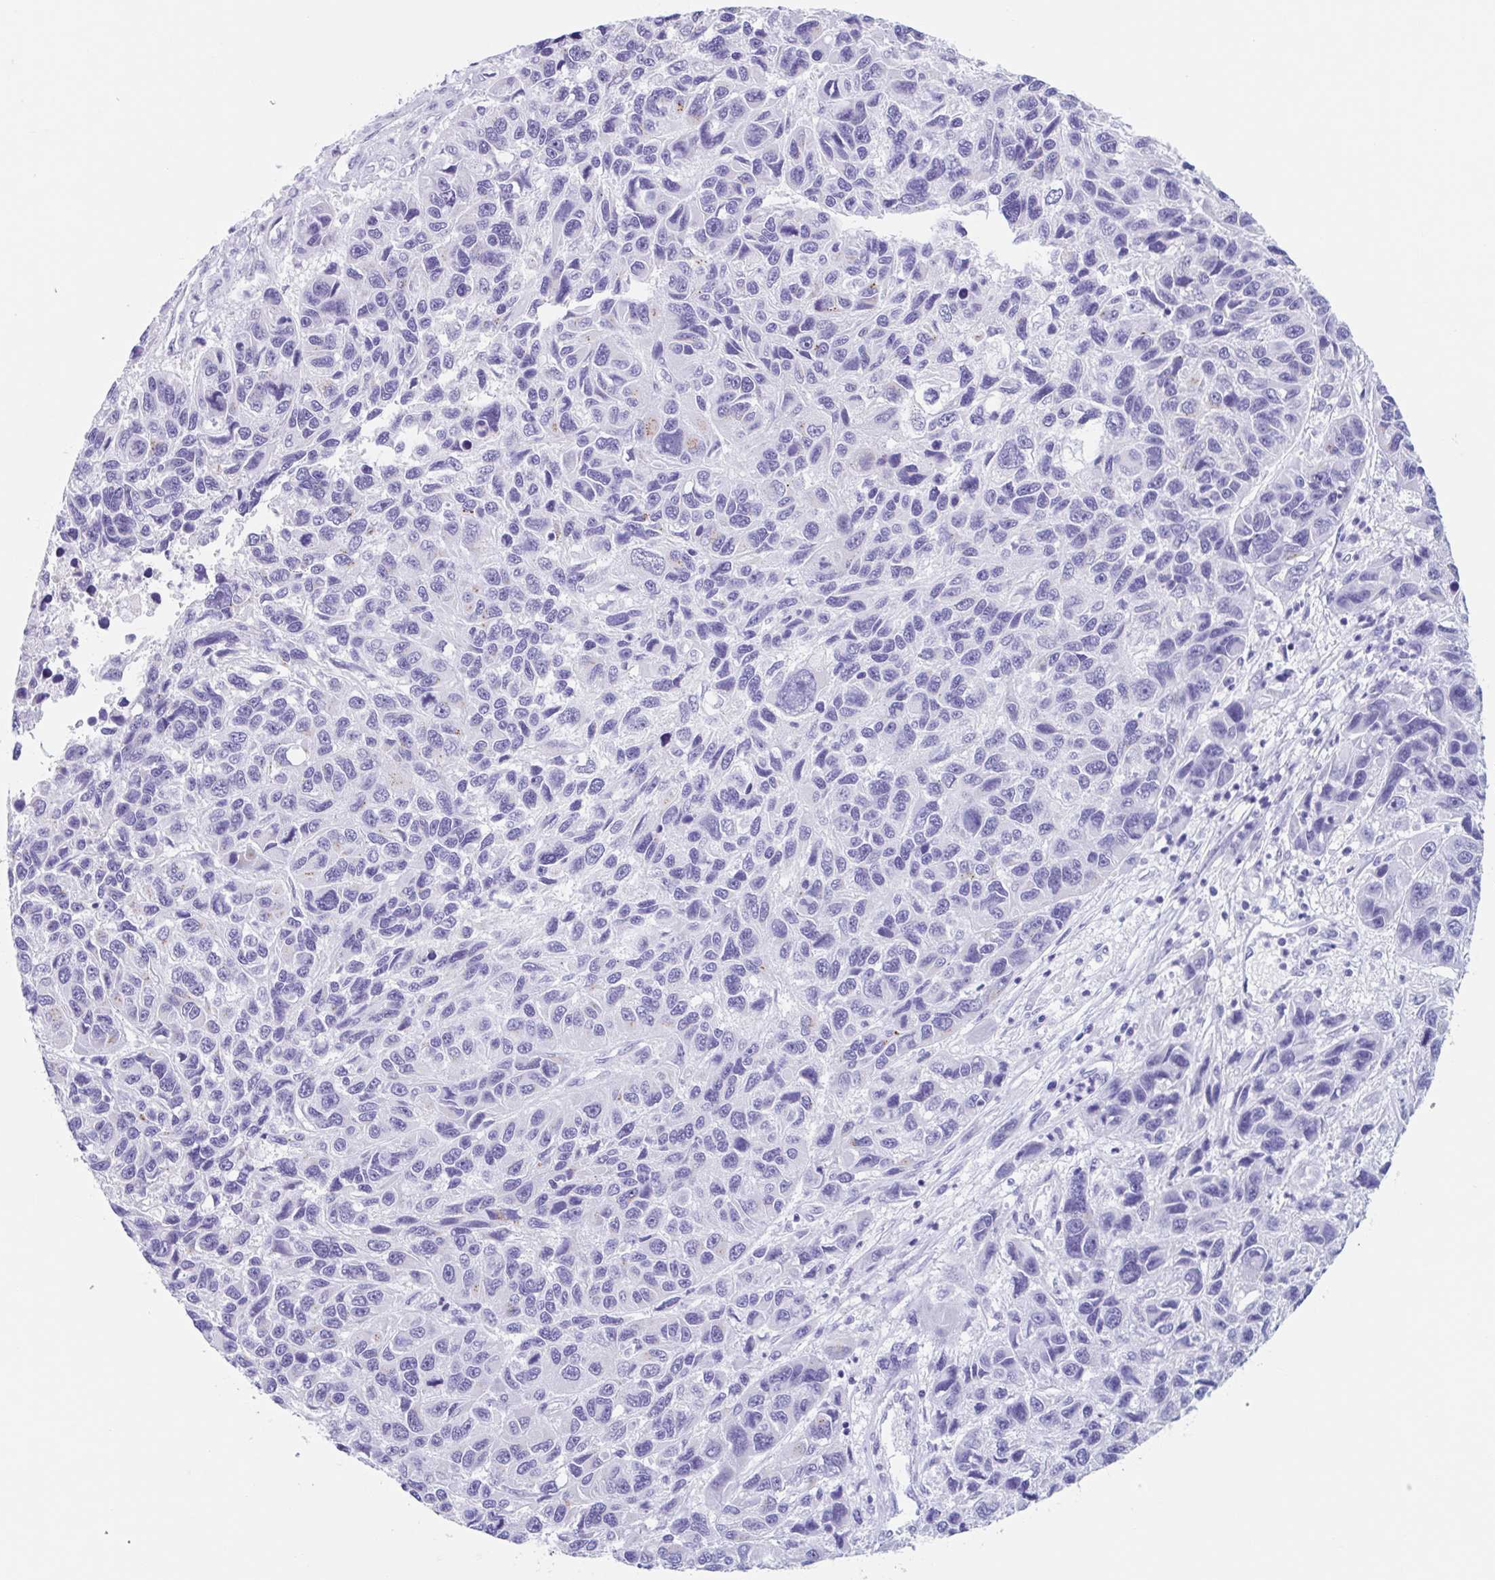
{"staining": {"intensity": "negative", "quantity": "none", "location": "none"}, "tissue": "melanoma", "cell_type": "Tumor cells", "image_type": "cancer", "snomed": [{"axis": "morphology", "description": "Malignant melanoma, NOS"}, {"axis": "topography", "description": "Skin"}], "caption": "DAB (3,3'-diaminobenzidine) immunohistochemical staining of malignant melanoma demonstrates no significant staining in tumor cells. The staining was performed using DAB (3,3'-diaminobenzidine) to visualize the protein expression in brown, while the nuclei were stained in blue with hematoxylin (Magnification: 20x).", "gene": "CPTP", "patient": {"sex": "male", "age": 53}}